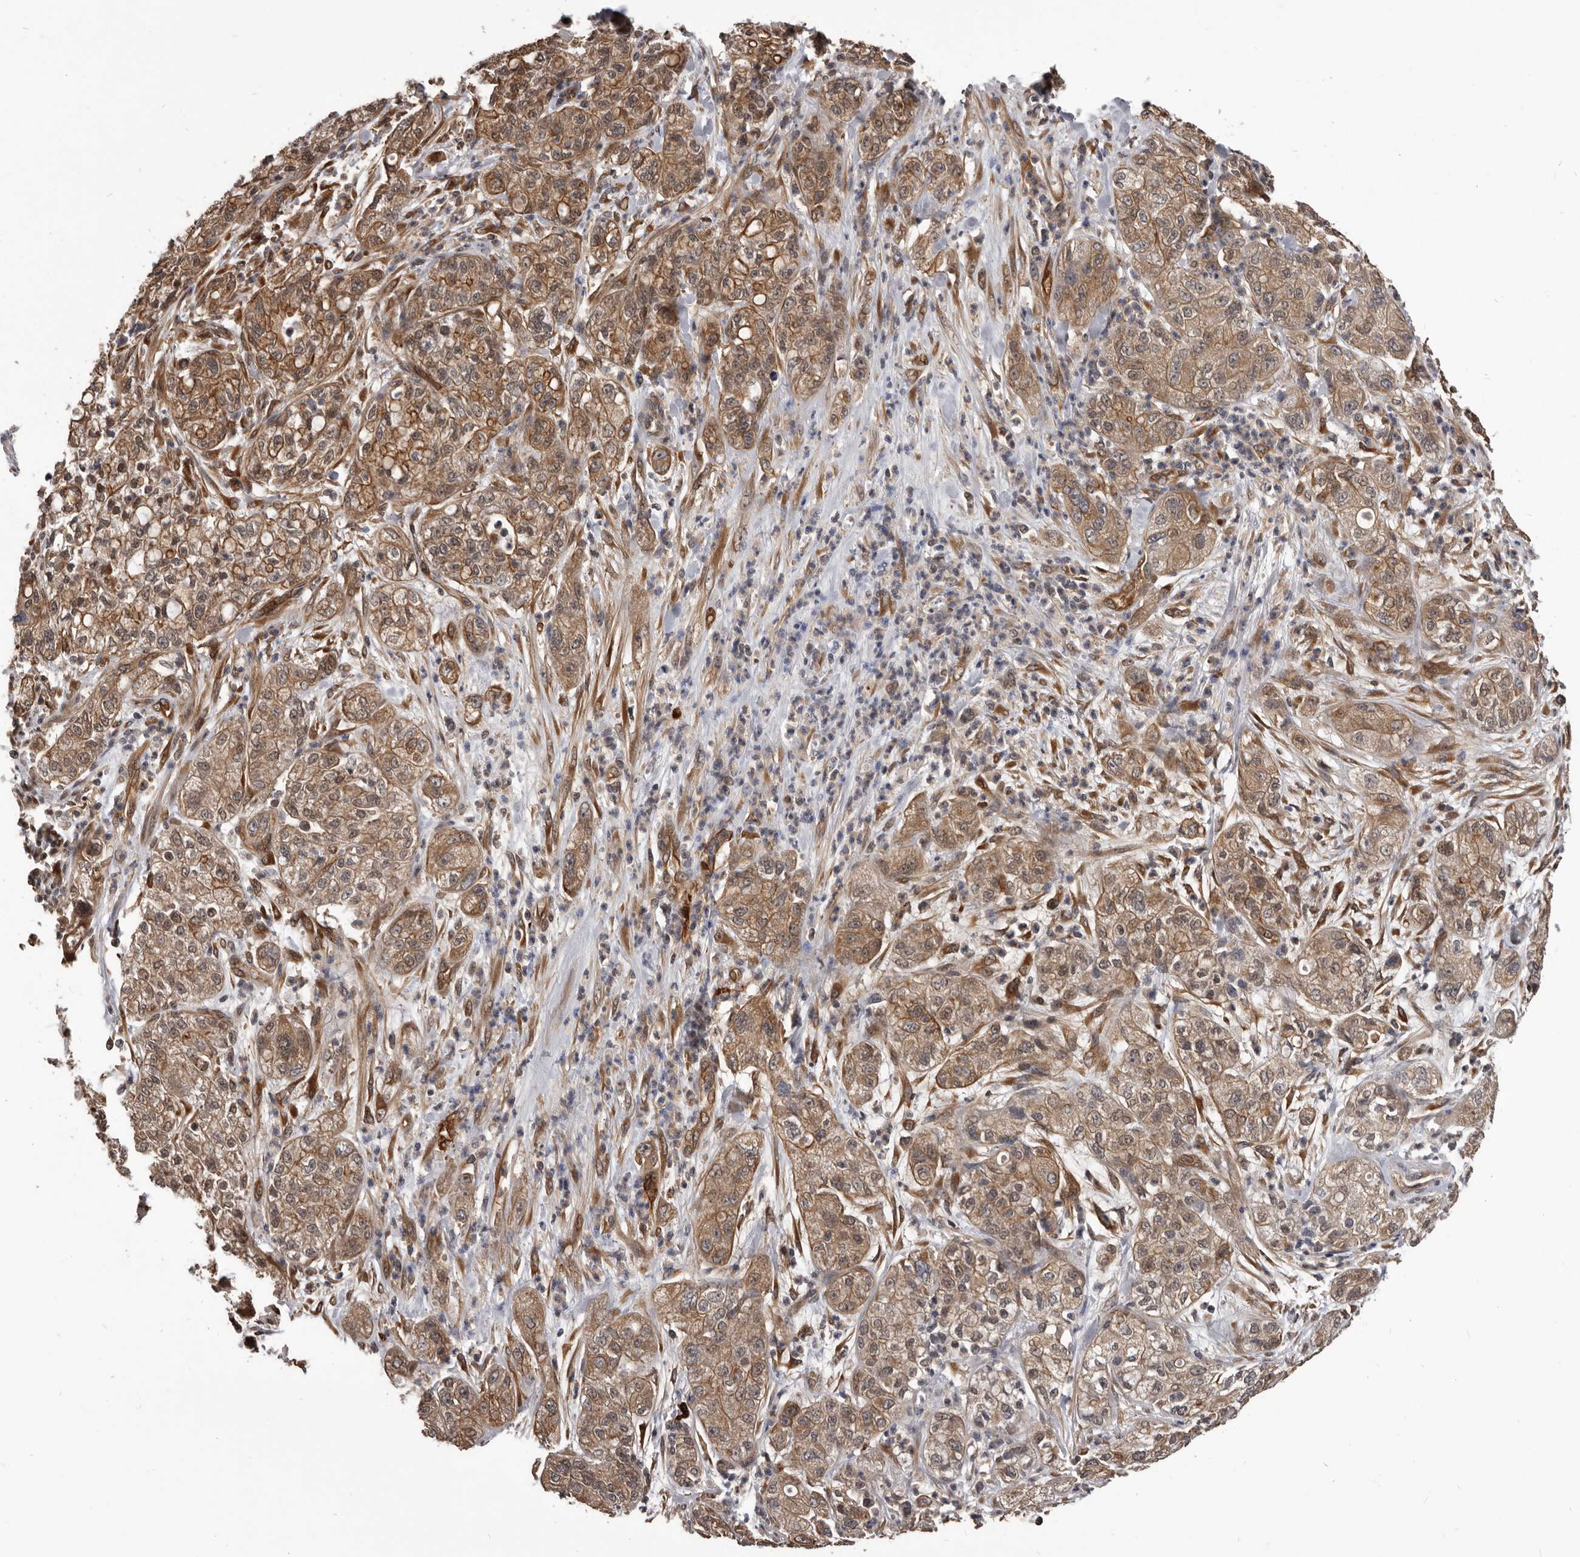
{"staining": {"intensity": "moderate", "quantity": ">75%", "location": "cytoplasmic/membranous"}, "tissue": "pancreatic cancer", "cell_type": "Tumor cells", "image_type": "cancer", "snomed": [{"axis": "morphology", "description": "Adenocarcinoma, NOS"}, {"axis": "topography", "description": "Pancreas"}], "caption": "Immunohistochemical staining of human pancreatic cancer shows moderate cytoplasmic/membranous protein staining in about >75% of tumor cells.", "gene": "ADAMTS20", "patient": {"sex": "female", "age": 78}}